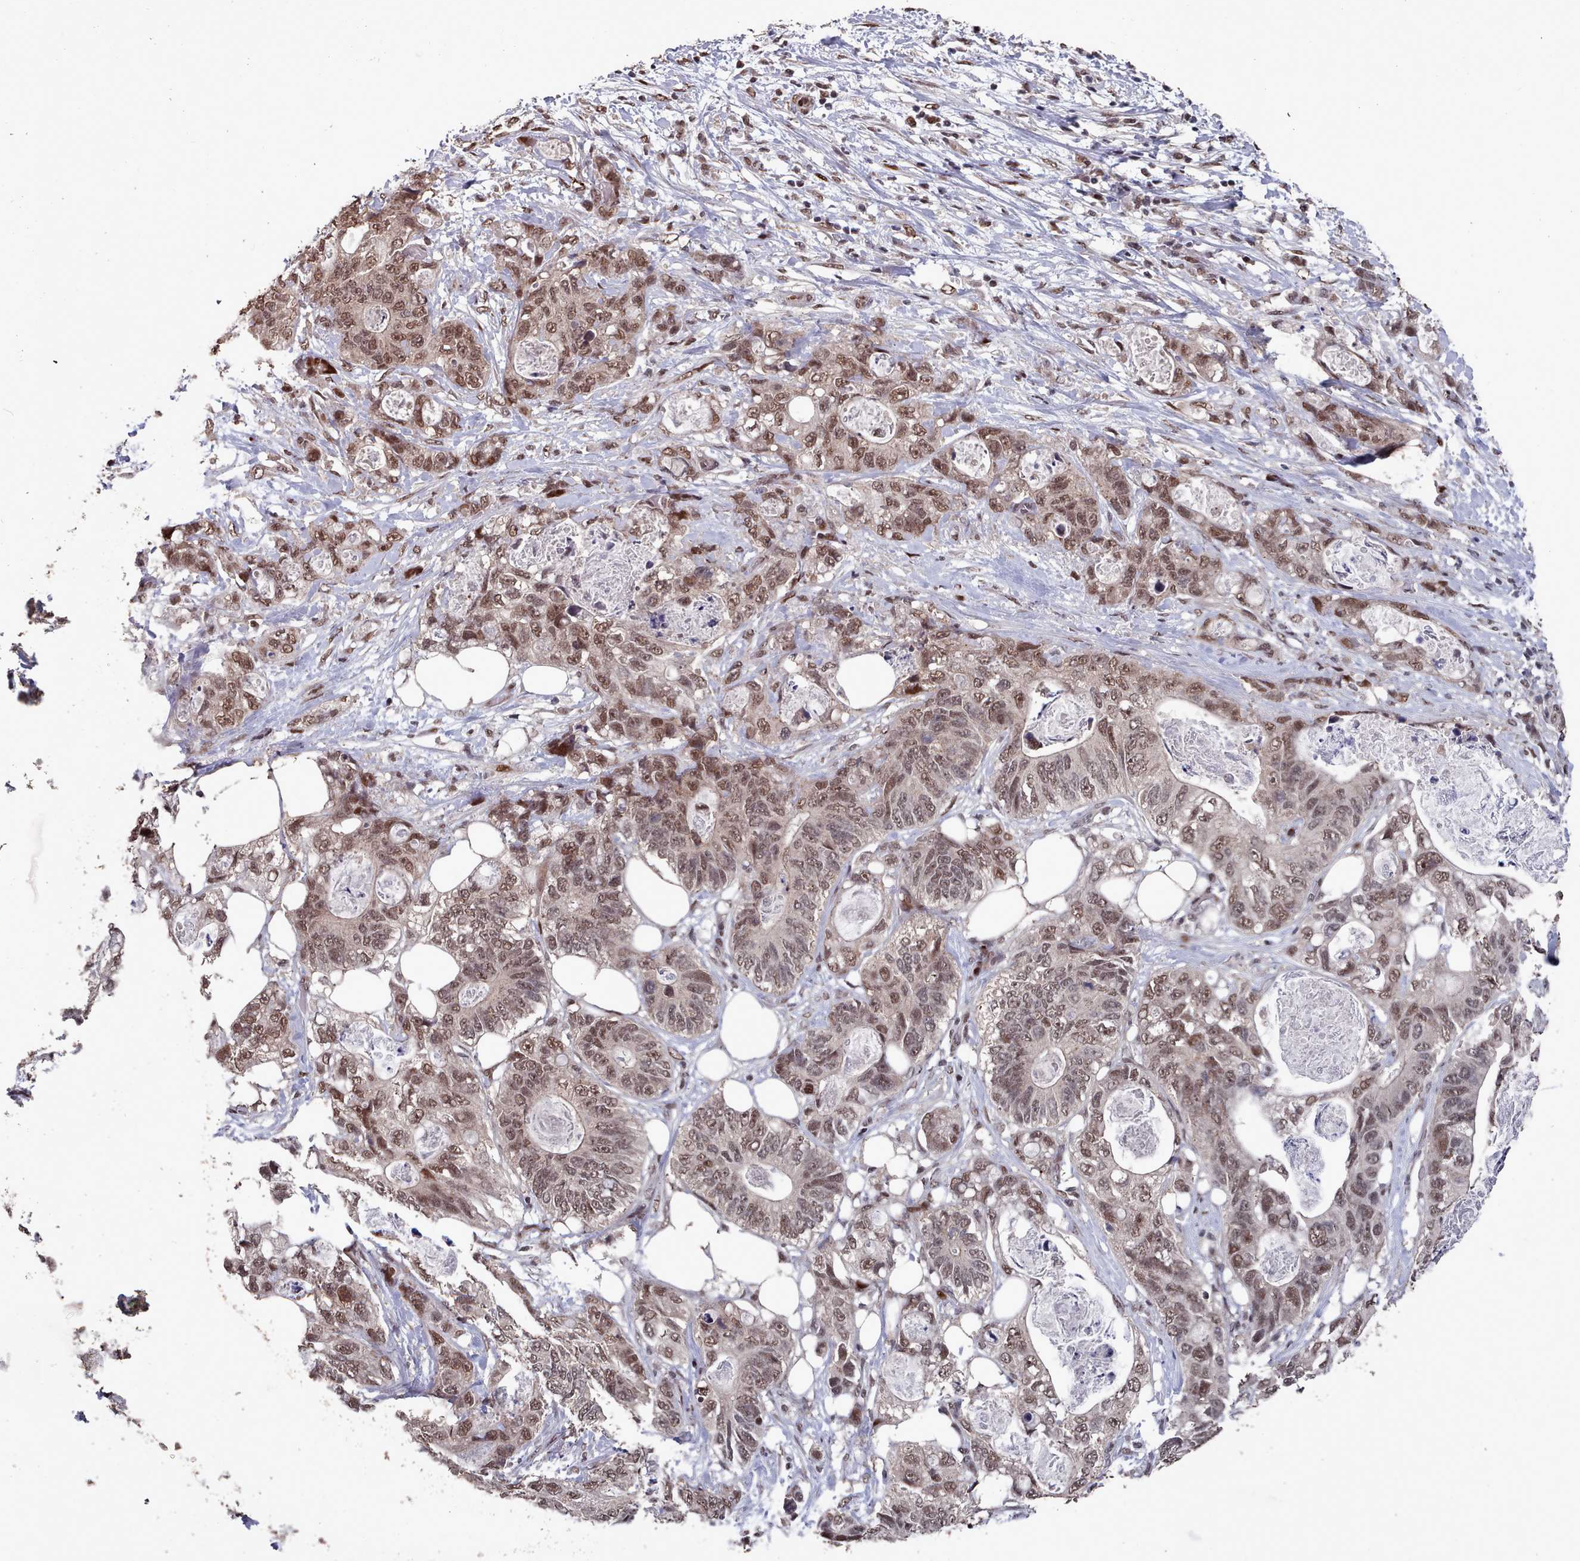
{"staining": {"intensity": "moderate", "quantity": ">75%", "location": "nuclear"}, "tissue": "stomach cancer", "cell_type": "Tumor cells", "image_type": "cancer", "snomed": [{"axis": "morphology", "description": "Adenocarcinoma, NOS"}, {"axis": "topography", "description": "Stomach"}], "caption": "Immunohistochemical staining of human adenocarcinoma (stomach) demonstrates medium levels of moderate nuclear positivity in approximately >75% of tumor cells. The protein of interest is shown in brown color, while the nuclei are stained blue.", "gene": "PNRC2", "patient": {"sex": "female", "age": 89}}